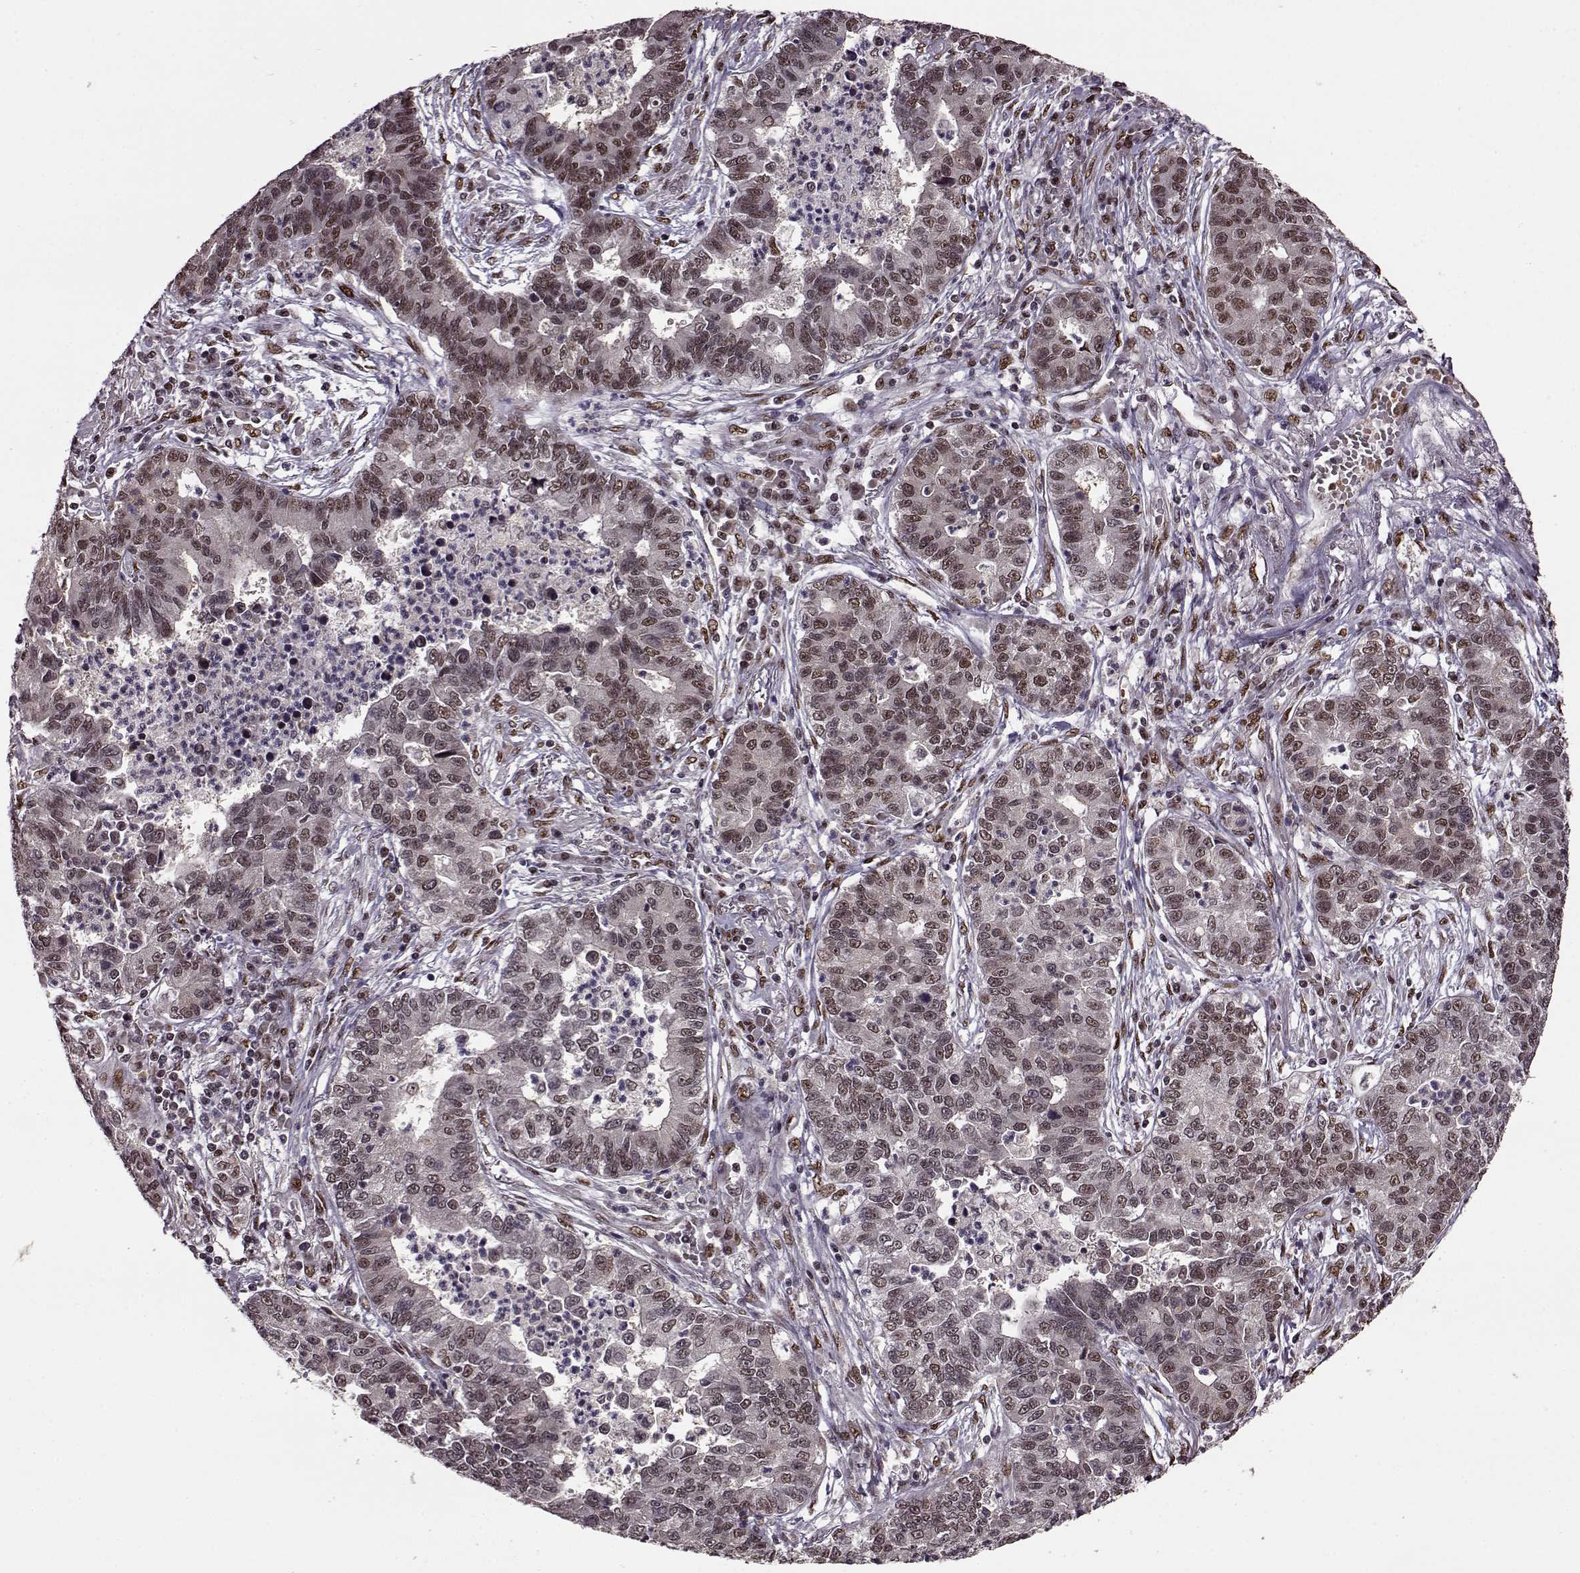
{"staining": {"intensity": "weak", "quantity": "25%-75%", "location": "nuclear"}, "tissue": "lung cancer", "cell_type": "Tumor cells", "image_type": "cancer", "snomed": [{"axis": "morphology", "description": "Adenocarcinoma, NOS"}, {"axis": "topography", "description": "Lung"}], "caption": "Immunohistochemical staining of adenocarcinoma (lung) reveals low levels of weak nuclear staining in about 25%-75% of tumor cells. (Stains: DAB in brown, nuclei in blue, Microscopy: brightfield microscopy at high magnification).", "gene": "FTO", "patient": {"sex": "female", "age": 57}}